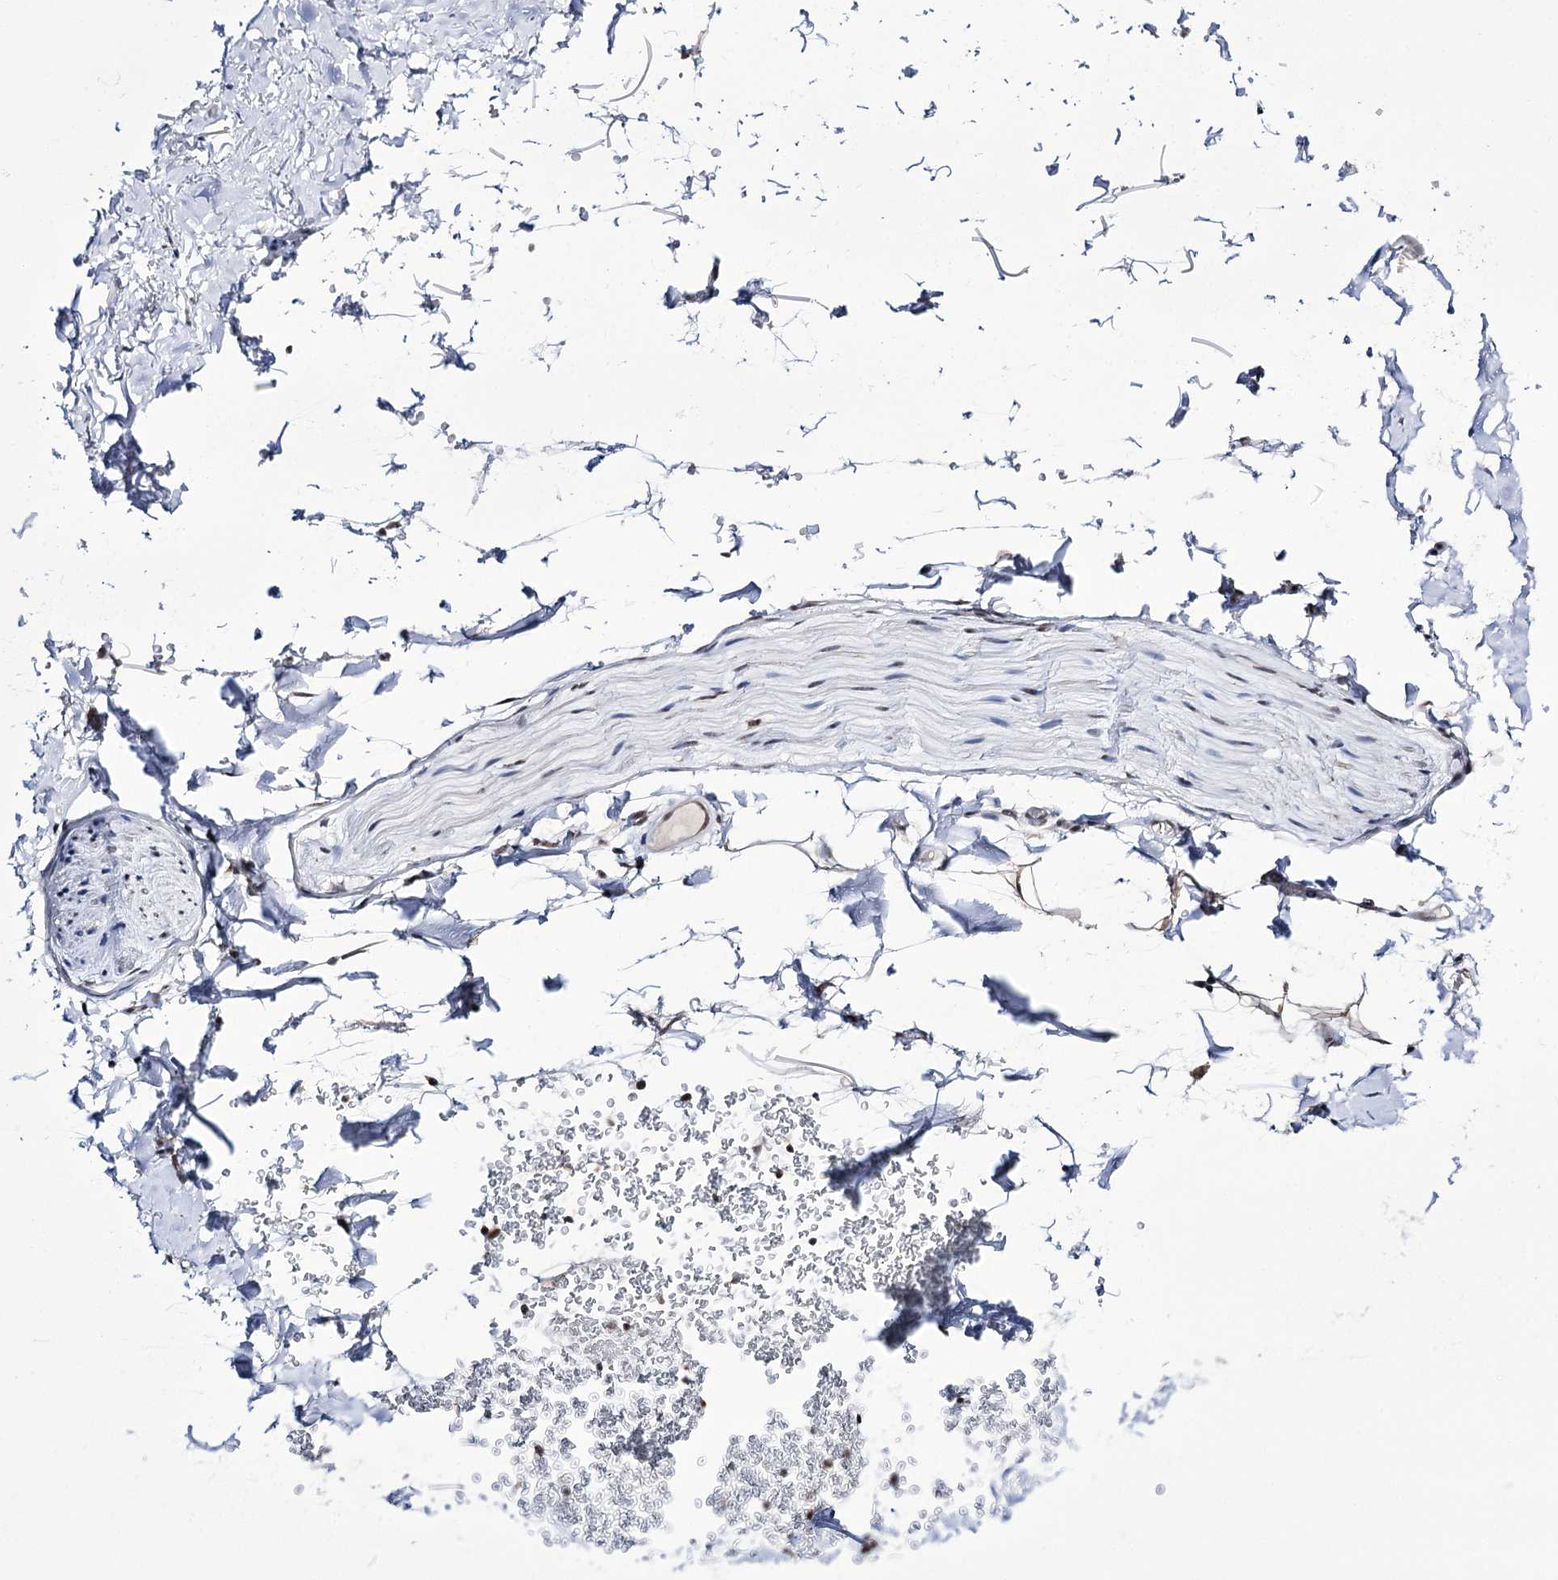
{"staining": {"intensity": "negative", "quantity": "none", "location": "none"}, "tissue": "adipose tissue", "cell_type": "Adipocytes", "image_type": "normal", "snomed": [{"axis": "morphology", "description": "Normal tissue, NOS"}, {"axis": "topography", "description": "Cartilage tissue"}, {"axis": "topography", "description": "Bronchus"}], "caption": "Unremarkable adipose tissue was stained to show a protein in brown. There is no significant staining in adipocytes. (Stains: DAB immunohistochemistry with hematoxylin counter stain, Microscopy: brightfield microscopy at high magnification).", "gene": "PRPF40A", "patient": {"sex": "female", "age": 73}}